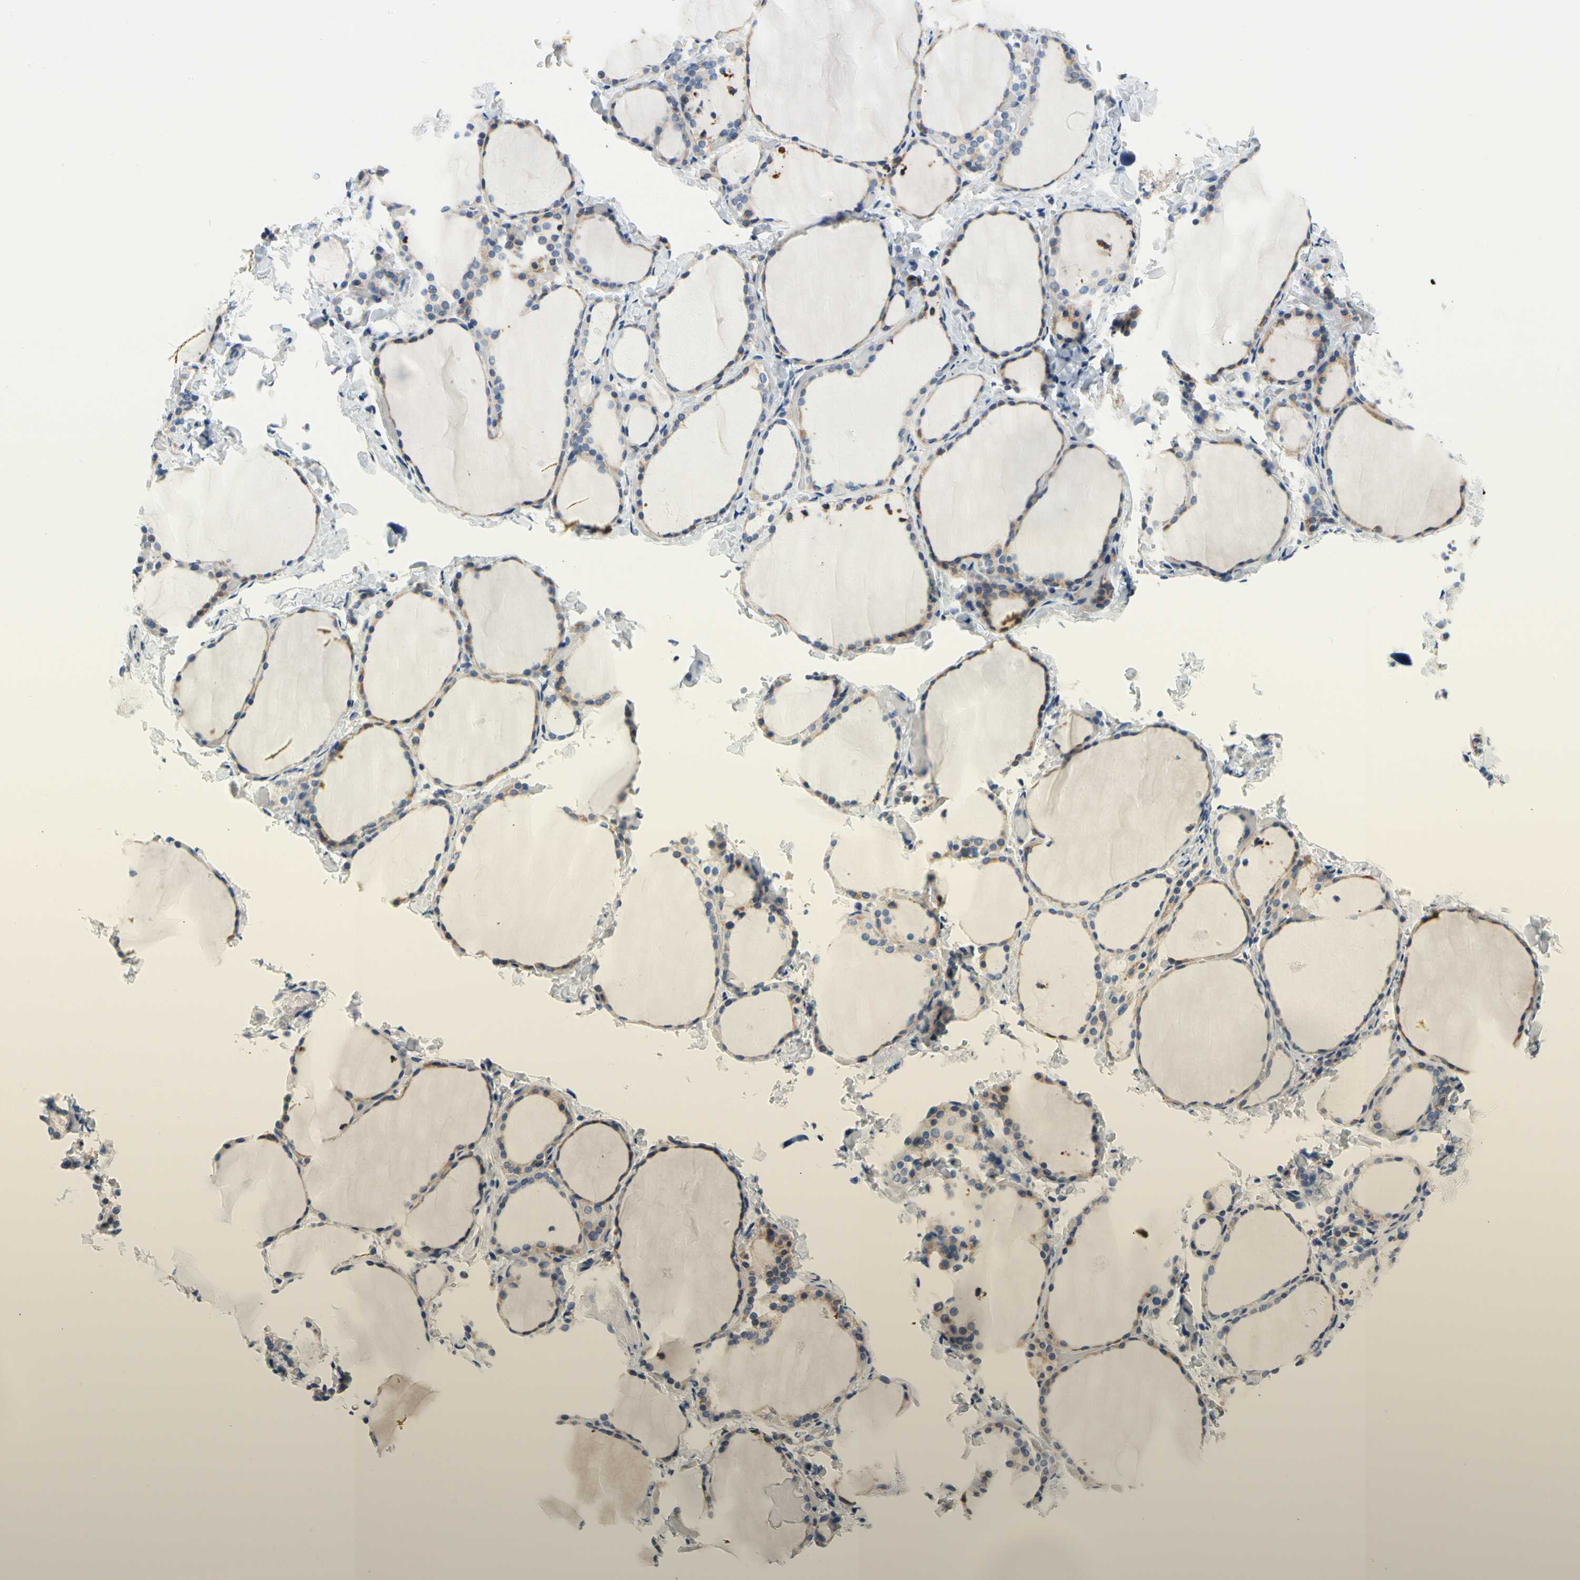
{"staining": {"intensity": "weak", "quantity": ">75%", "location": "cytoplasmic/membranous"}, "tissue": "thyroid gland", "cell_type": "Glandular cells", "image_type": "normal", "snomed": [{"axis": "morphology", "description": "Normal tissue, NOS"}, {"axis": "morphology", "description": "Papillary adenocarcinoma, NOS"}, {"axis": "topography", "description": "Thyroid gland"}], "caption": "This is an image of immunohistochemistry staining of benign thyroid gland, which shows weak staining in the cytoplasmic/membranous of glandular cells.", "gene": "STXBP1", "patient": {"sex": "female", "age": 30}}